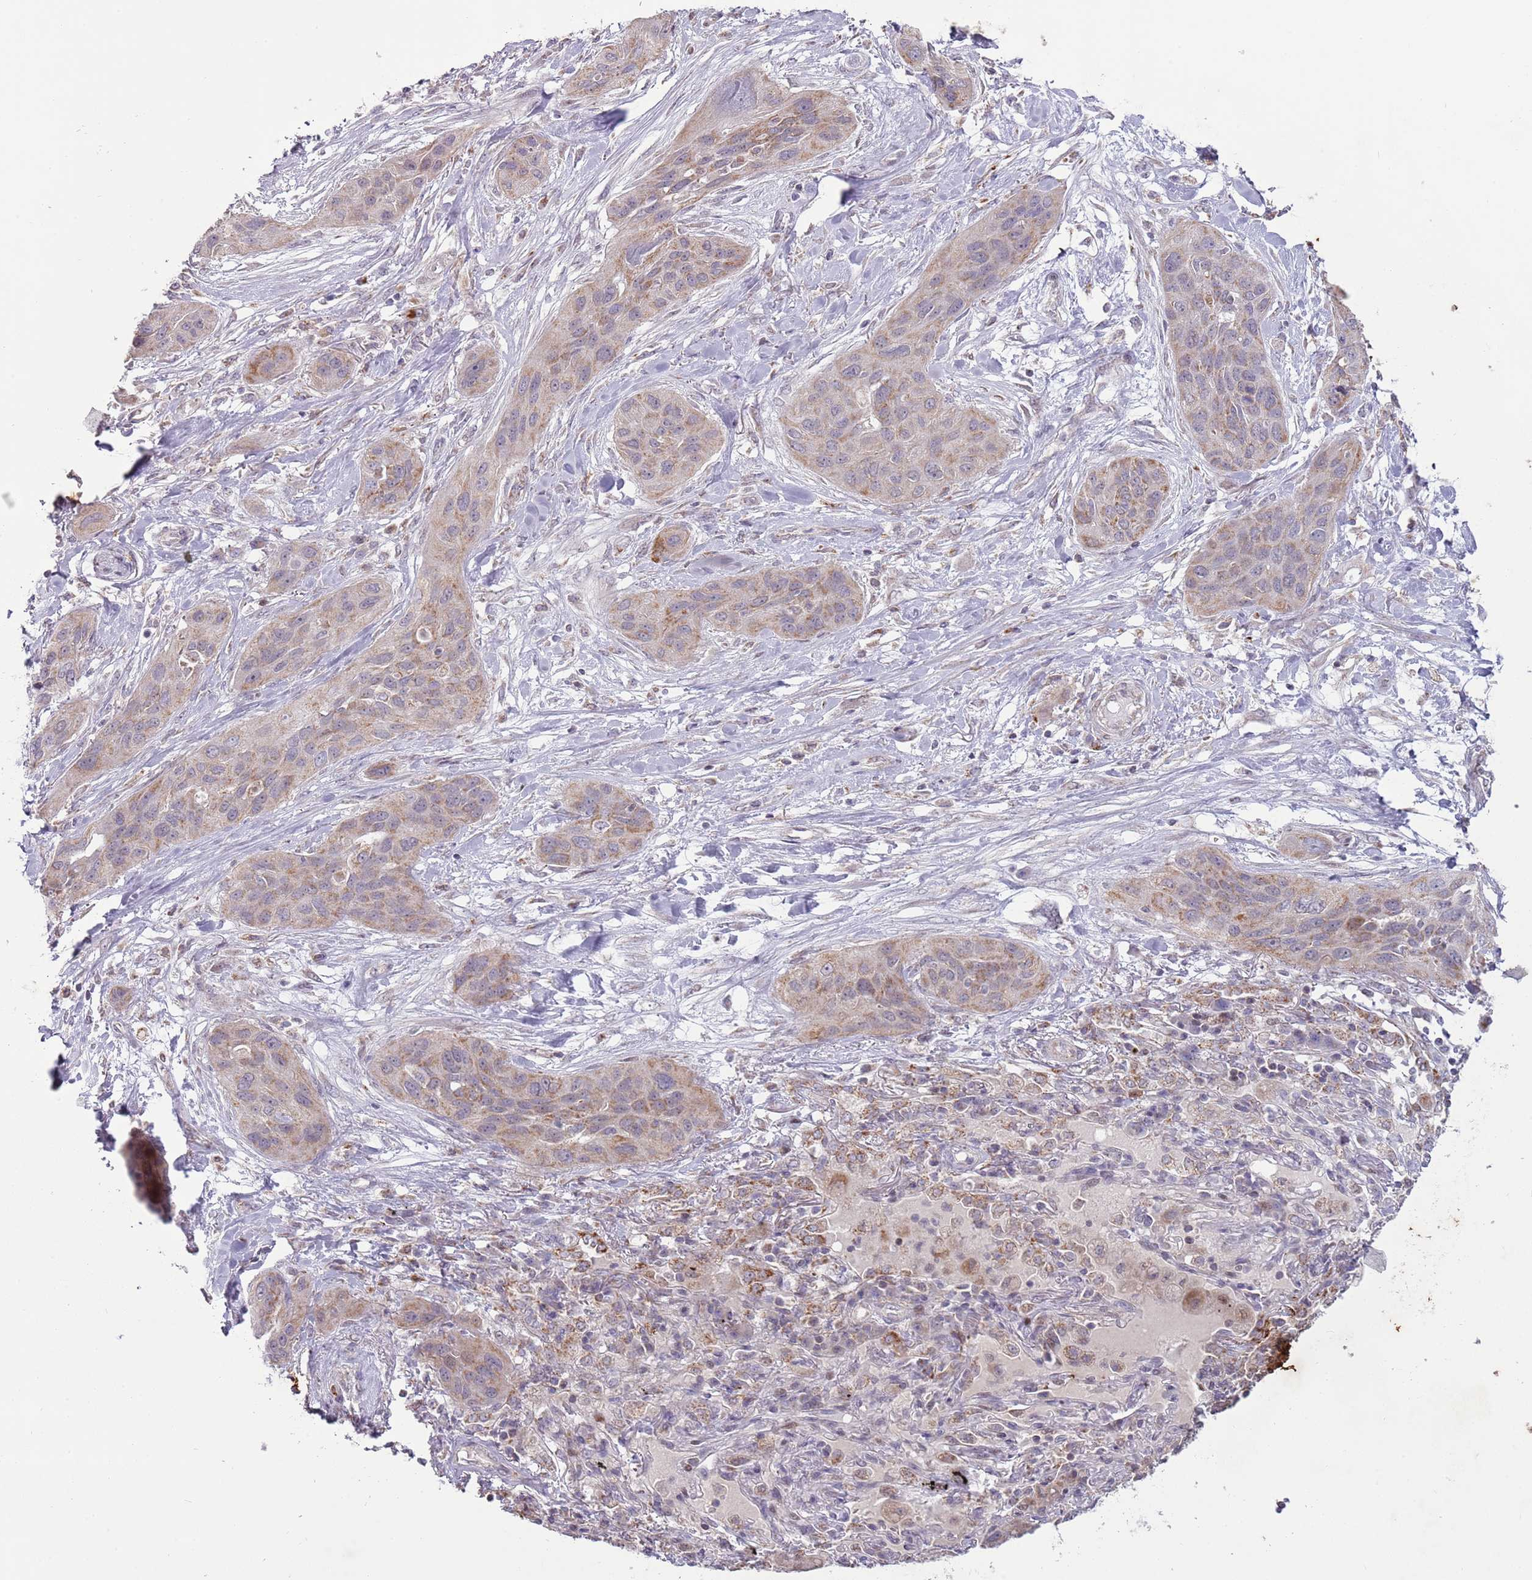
{"staining": {"intensity": "weak", "quantity": "25%-75%", "location": "cytoplasmic/membranous"}, "tissue": "lung cancer", "cell_type": "Tumor cells", "image_type": "cancer", "snomed": [{"axis": "morphology", "description": "Squamous cell carcinoma, NOS"}, {"axis": "topography", "description": "Lung"}], "caption": "Lung cancer tissue shows weak cytoplasmic/membranous expression in about 25%-75% of tumor cells (DAB (3,3'-diaminobenzidine) IHC with brightfield microscopy, high magnification).", "gene": "MLLT11", "patient": {"sex": "female", "age": 70}}